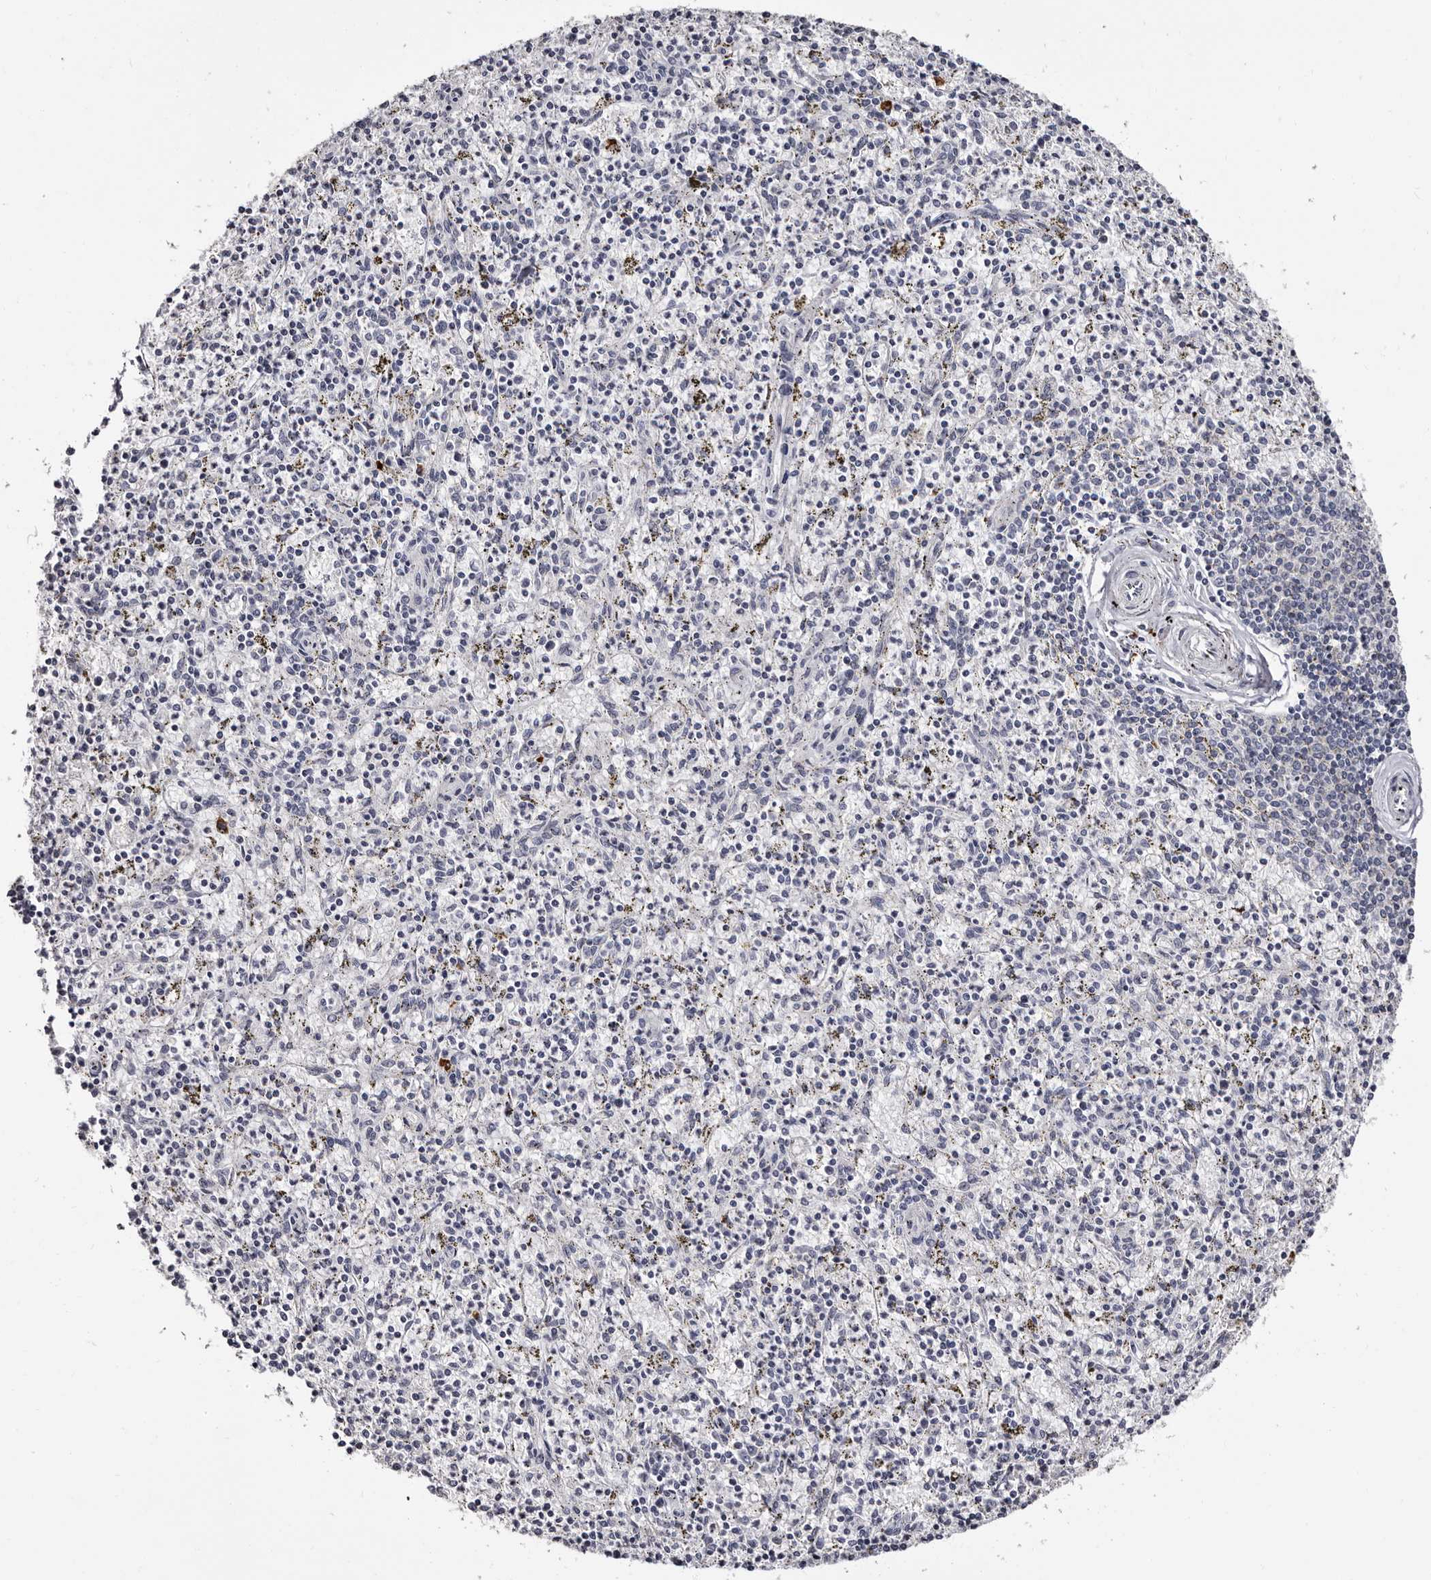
{"staining": {"intensity": "negative", "quantity": "none", "location": "none"}, "tissue": "spleen", "cell_type": "Cells in red pulp", "image_type": "normal", "snomed": [{"axis": "morphology", "description": "Normal tissue, NOS"}, {"axis": "topography", "description": "Spleen"}], "caption": "Cells in red pulp show no significant staining in unremarkable spleen. Brightfield microscopy of immunohistochemistry stained with DAB (brown) and hematoxylin (blue), captured at high magnification.", "gene": "TBC1D22B", "patient": {"sex": "male", "age": 72}}